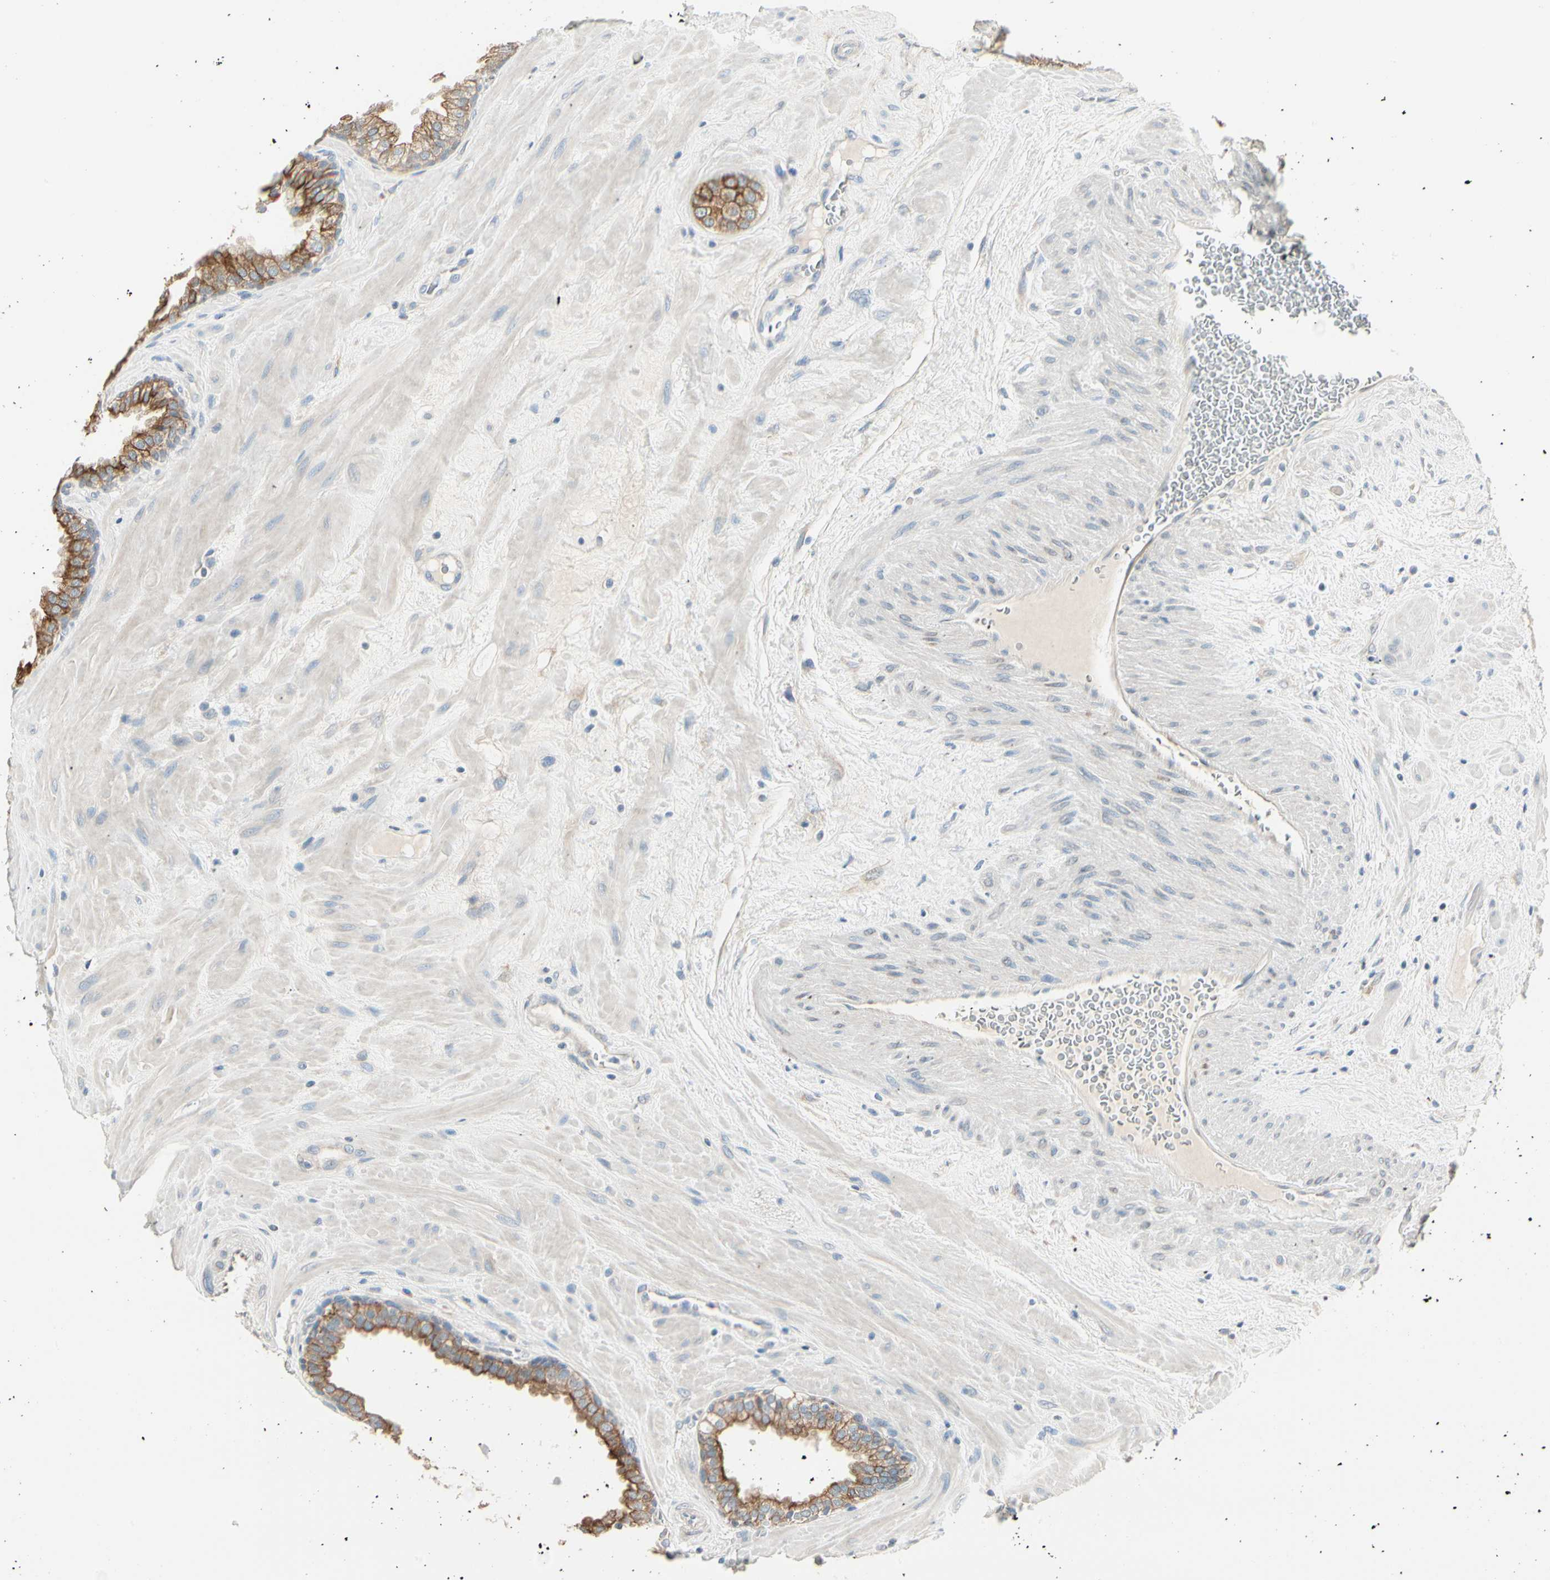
{"staining": {"intensity": "strong", "quantity": ">75%", "location": "cytoplasmic/membranous"}, "tissue": "prostate", "cell_type": "Glandular cells", "image_type": "normal", "snomed": [{"axis": "morphology", "description": "Normal tissue, NOS"}, {"axis": "topography", "description": "Prostate"}], "caption": "Human prostate stained with a protein marker shows strong staining in glandular cells.", "gene": "DUSP12", "patient": {"sex": "male", "age": 51}}